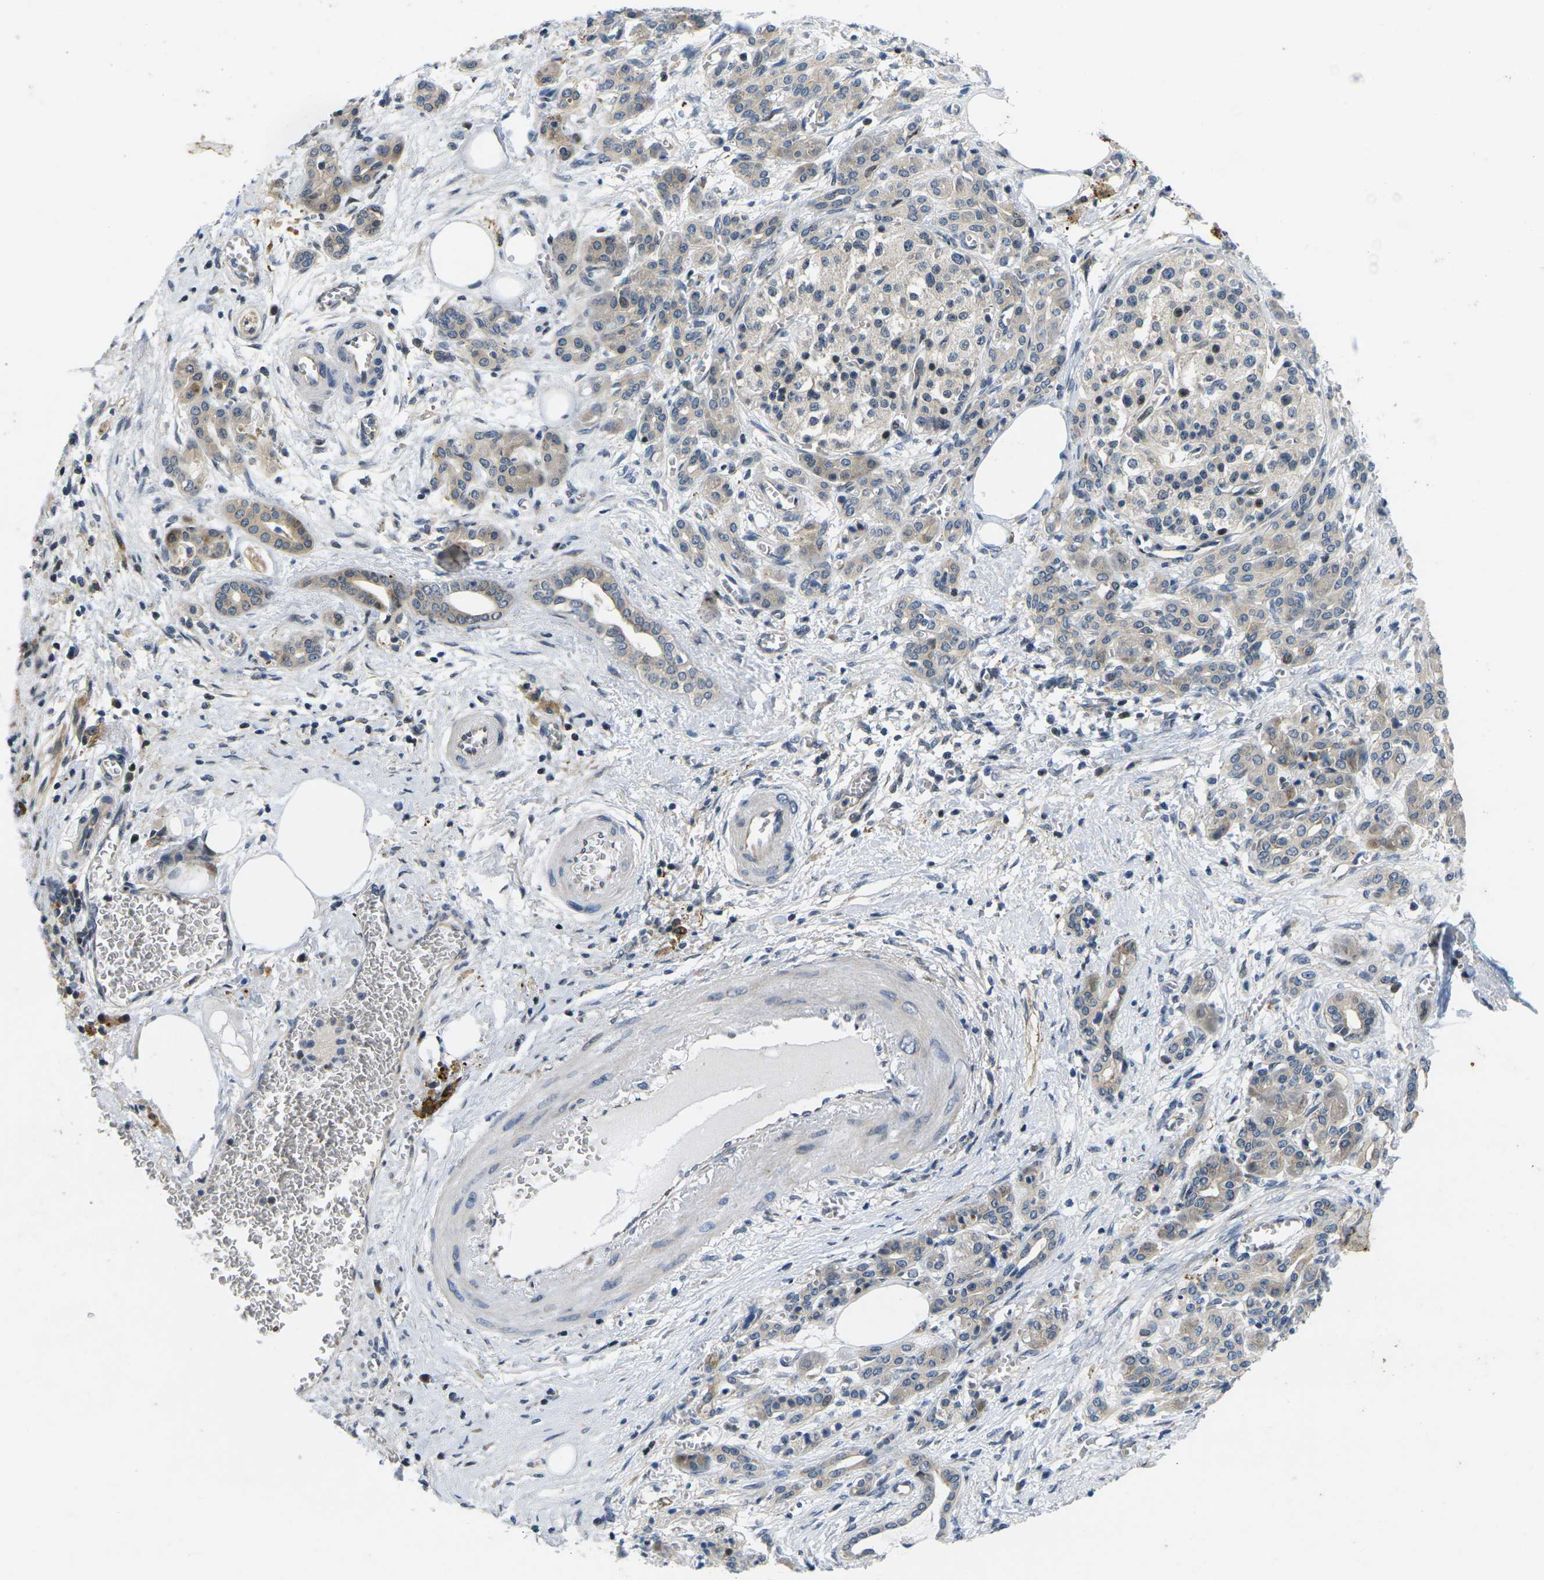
{"staining": {"intensity": "weak", "quantity": ">75%", "location": "cytoplasmic/membranous"}, "tissue": "pancreatic cancer", "cell_type": "Tumor cells", "image_type": "cancer", "snomed": [{"axis": "morphology", "description": "Adenocarcinoma, NOS"}, {"axis": "topography", "description": "Pancreas"}], "caption": "There is low levels of weak cytoplasmic/membranous expression in tumor cells of pancreatic adenocarcinoma, as demonstrated by immunohistochemical staining (brown color).", "gene": "ROBO2", "patient": {"sex": "female", "age": 70}}